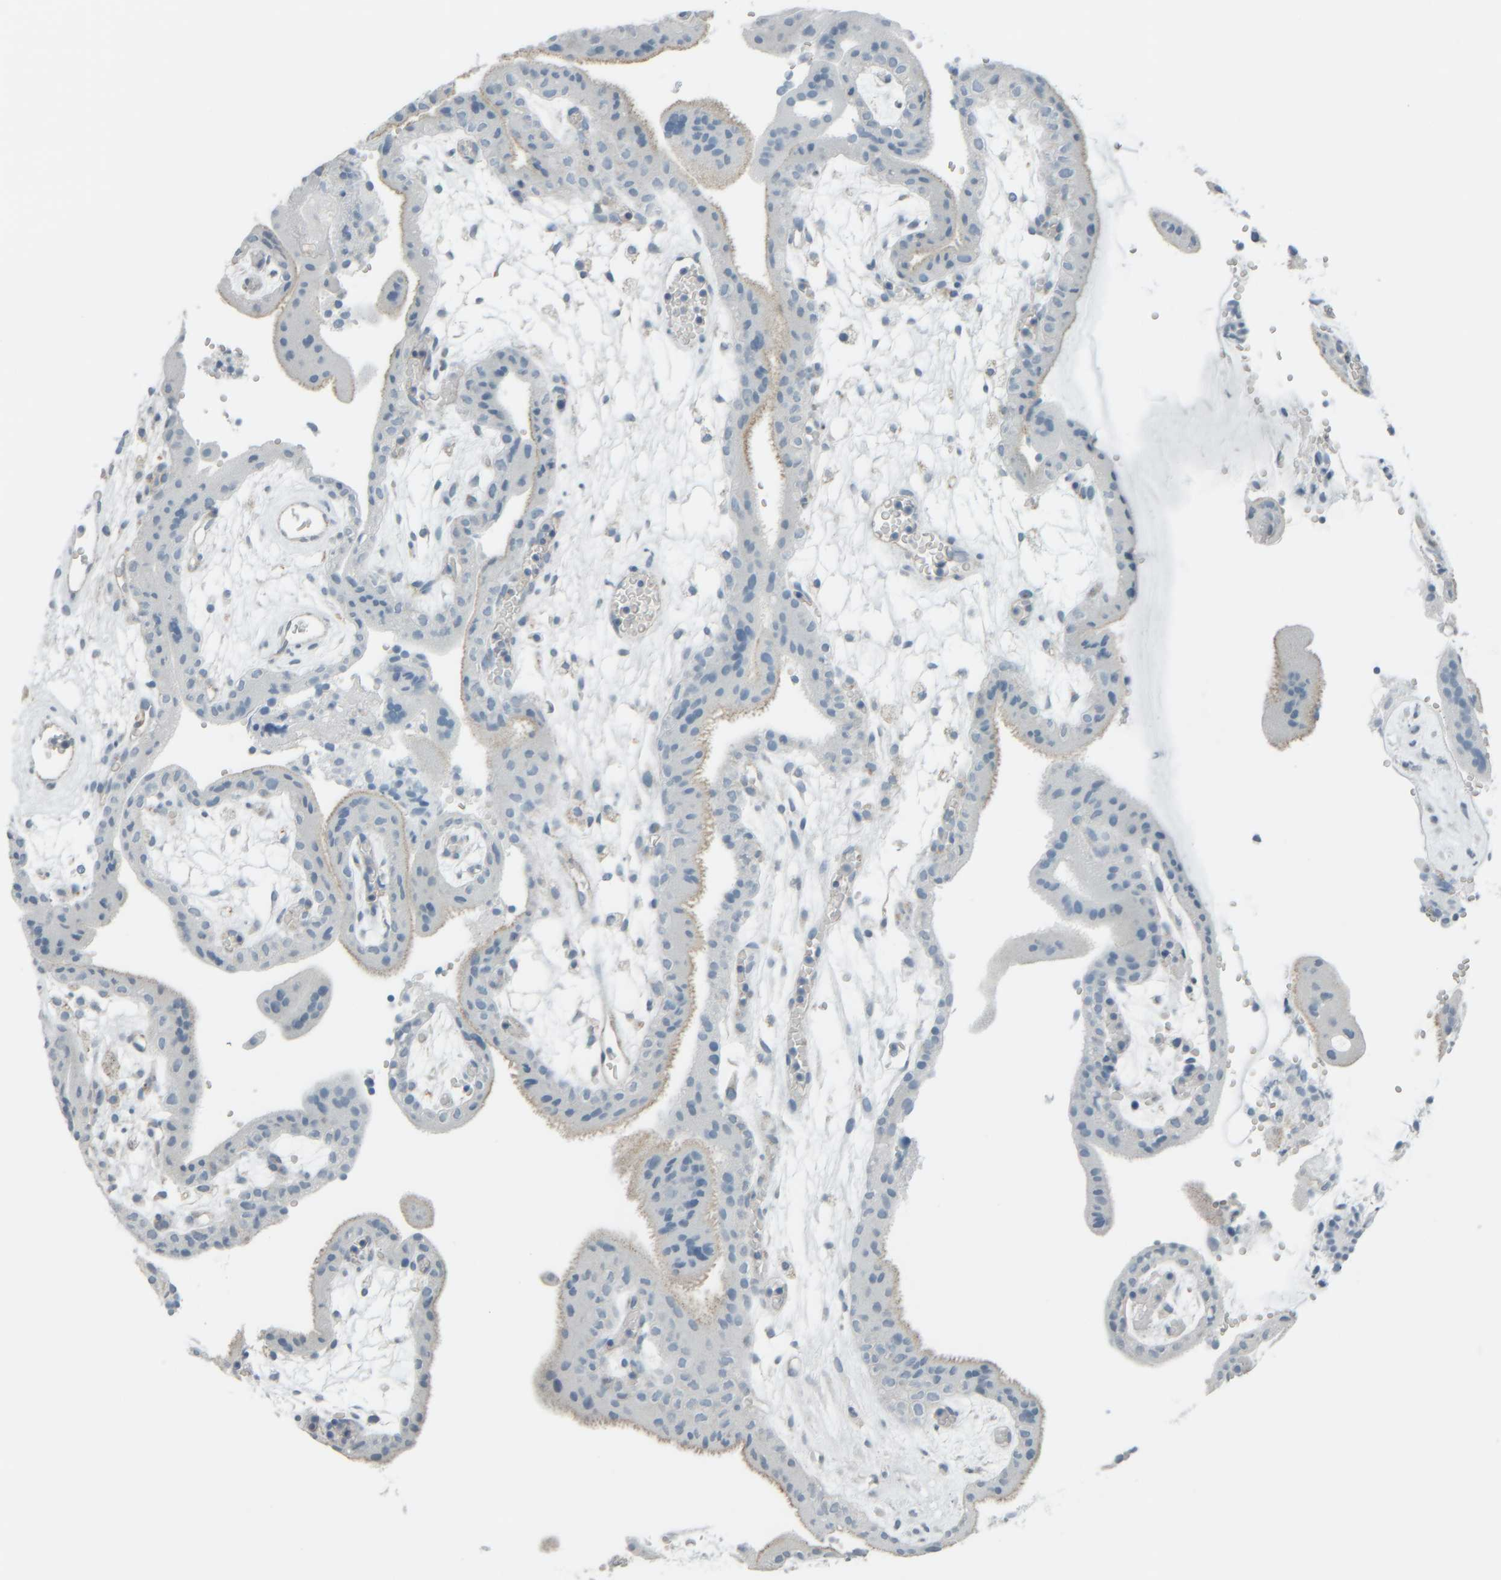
{"staining": {"intensity": "negative", "quantity": "none", "location": "none"}, "tissue": "placenta", "cell_type": "Decidual cells", "image_type": "normal", "snomed": [{"axis": "morphology", "description": "Normal tissue, NOS"}, {"axis": "topography", "description": "Placenta"}], "caption": "Human placenta stained for a protein using immunohistochemistry (IHC) displays no expression in decidual cells.", "gene": "TPSAB1", "patient": {"sex": "female", "age": 18}}